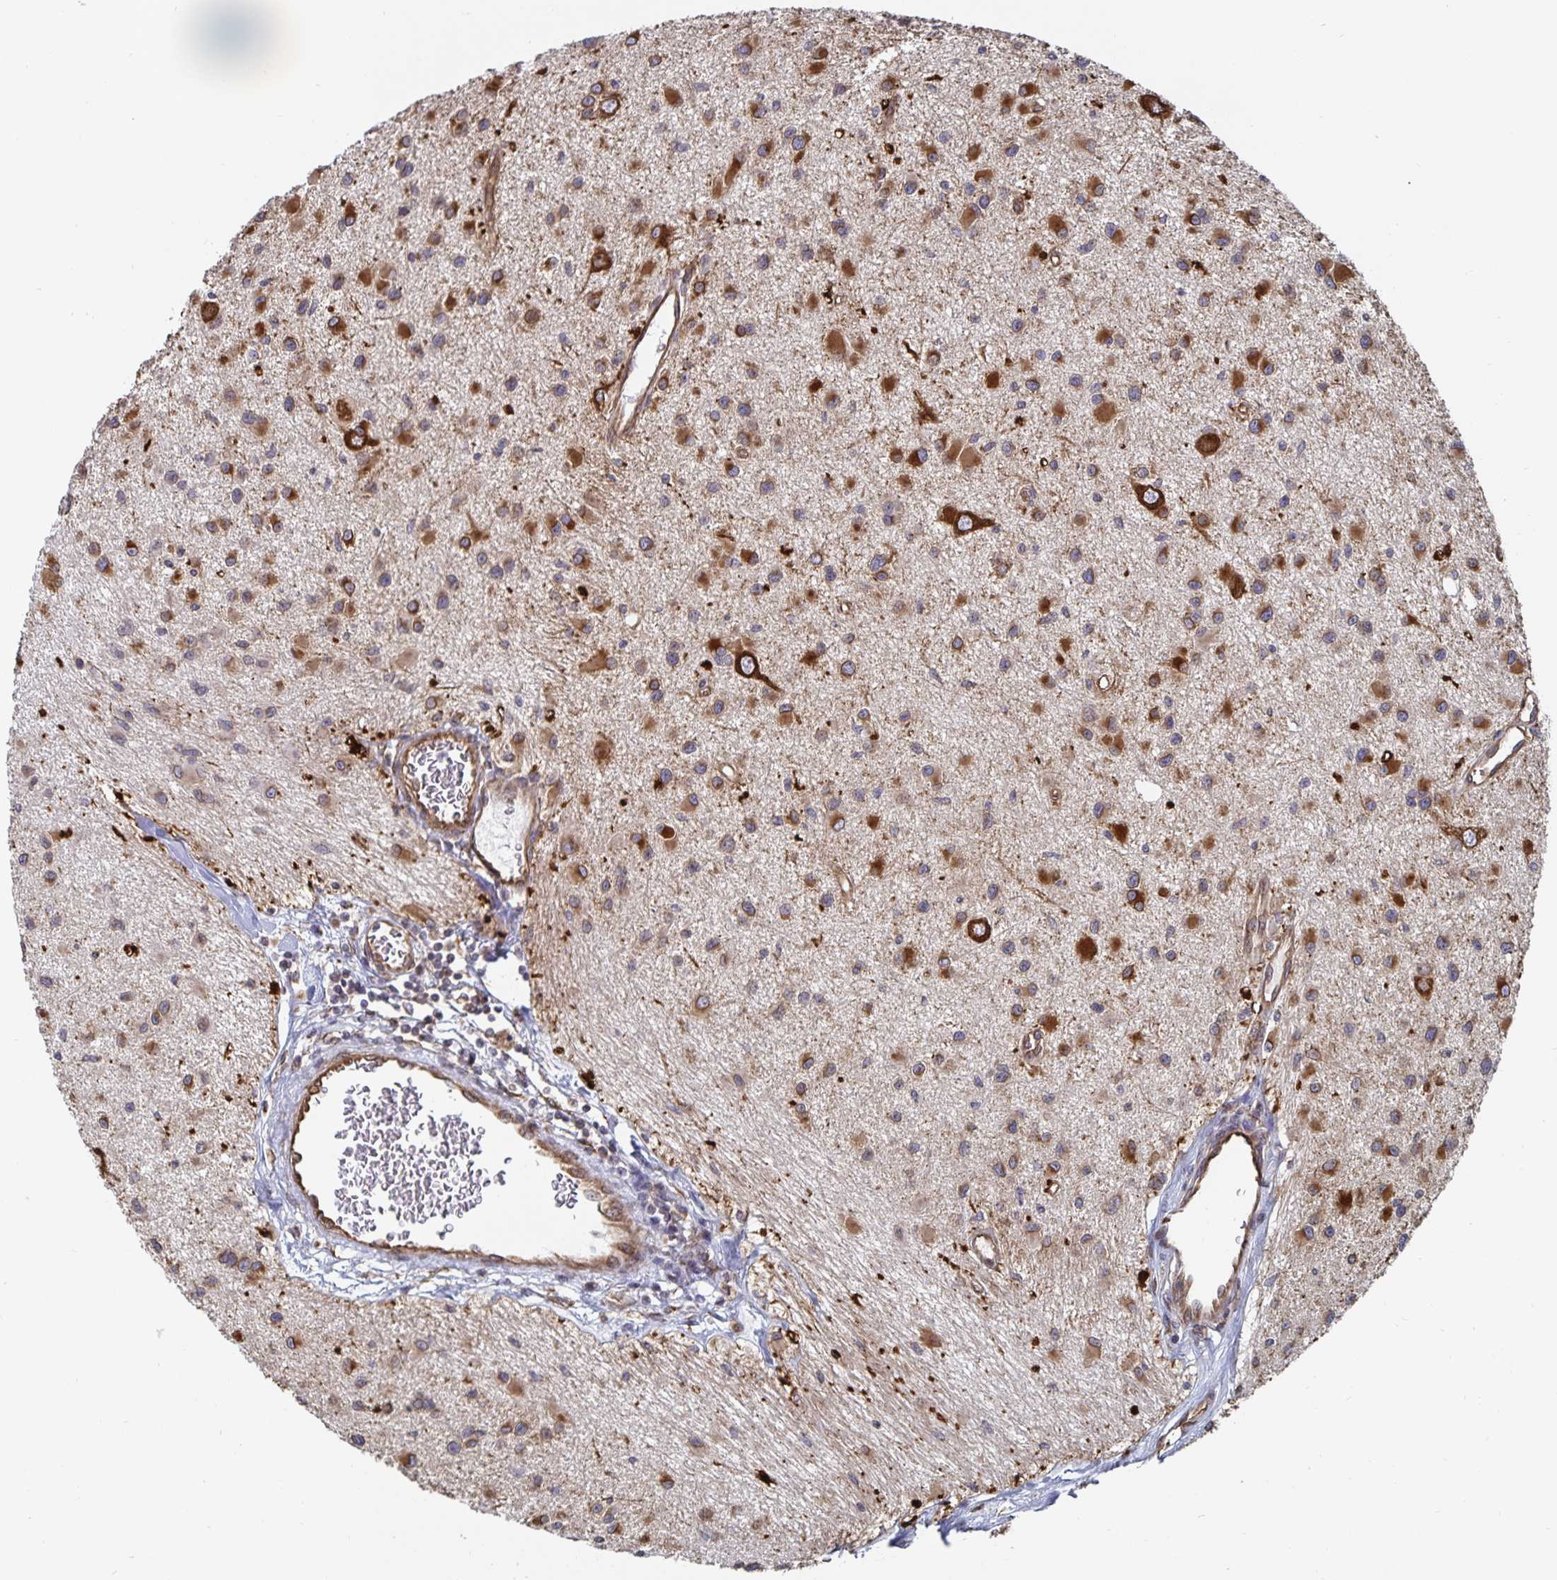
{"staining": {"intensity": "strong", "quantity": ">75%", "location": "cytoplasmic/membranous"}, "tissue": "glioma", "cell_type": "Tumor cells", "image_type": "cancer", "snomed": [{"axis": "morphology", "description": "Glioma, malignant, High grade"}, {"axis": "topography", "description": "Brain"}], "caption": "Strong cytoplasmic/membranous protein staining is appreciated in approximately >75% of tumor cells in malignant glioma (high-grade).", "gene": "BCAP29", "patient": {"sex": "male", "age": 54}}